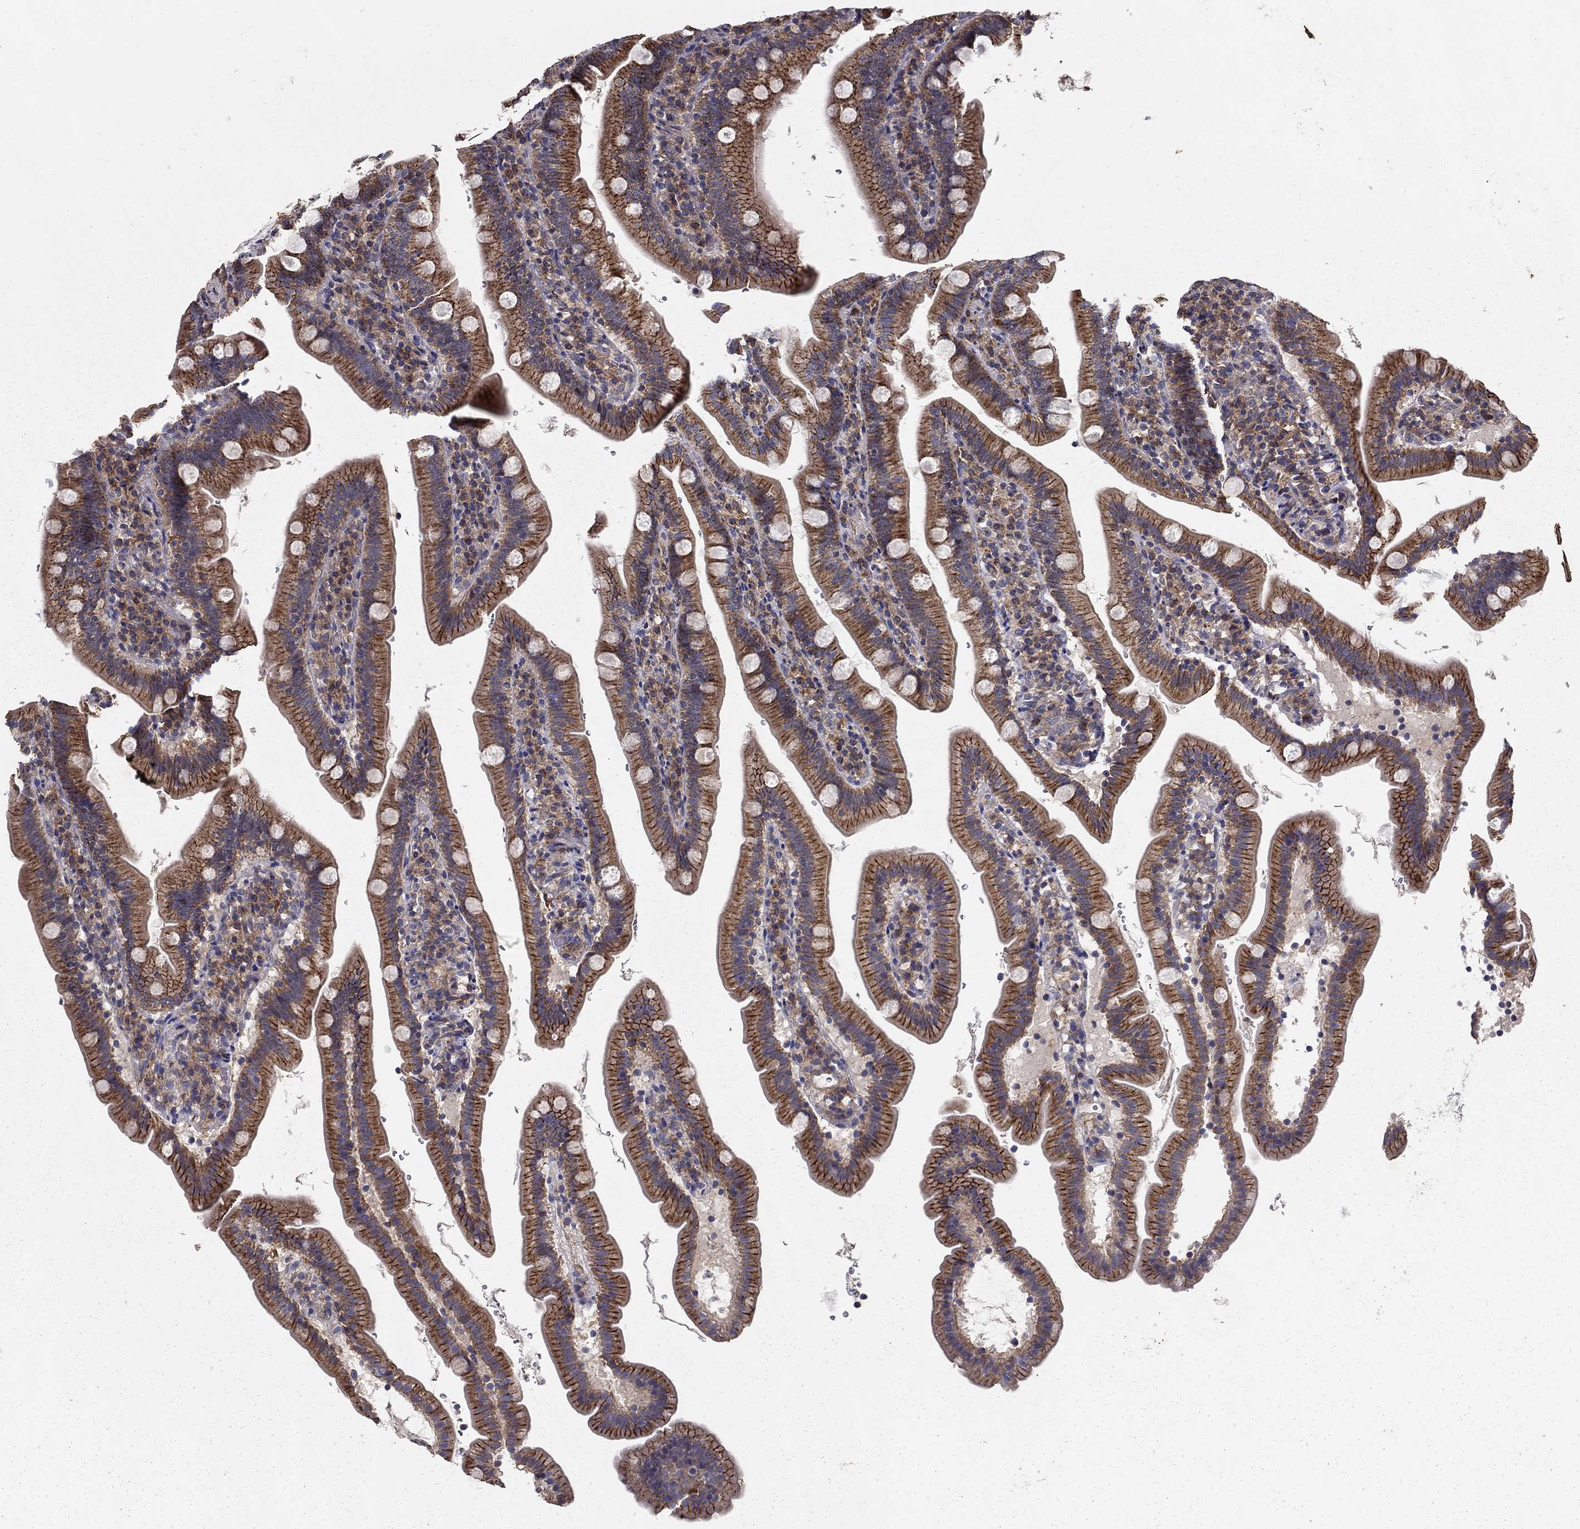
{"staining": {"intensity": "strong", "quantity": "25%-75%", "location": "cytoplasmic/membranous"}, "tissue": "duodenum", "cell_type": "Glandular cells", "image_type": "normal", "snomed": [{"axis": "morphology", "description": "Normal tissue, NOS"}, {"axis": "topography", "description": "Duodenum"}], "caption": "IHC of normal duodenum reveals high levels of strong cytoplasmic/membranous expression in about 25%-75% of glandular cells. Nuclei are stained in blue.", "gene": "ALDH4A1", "patient": {"sex": "female", "age": 67}}